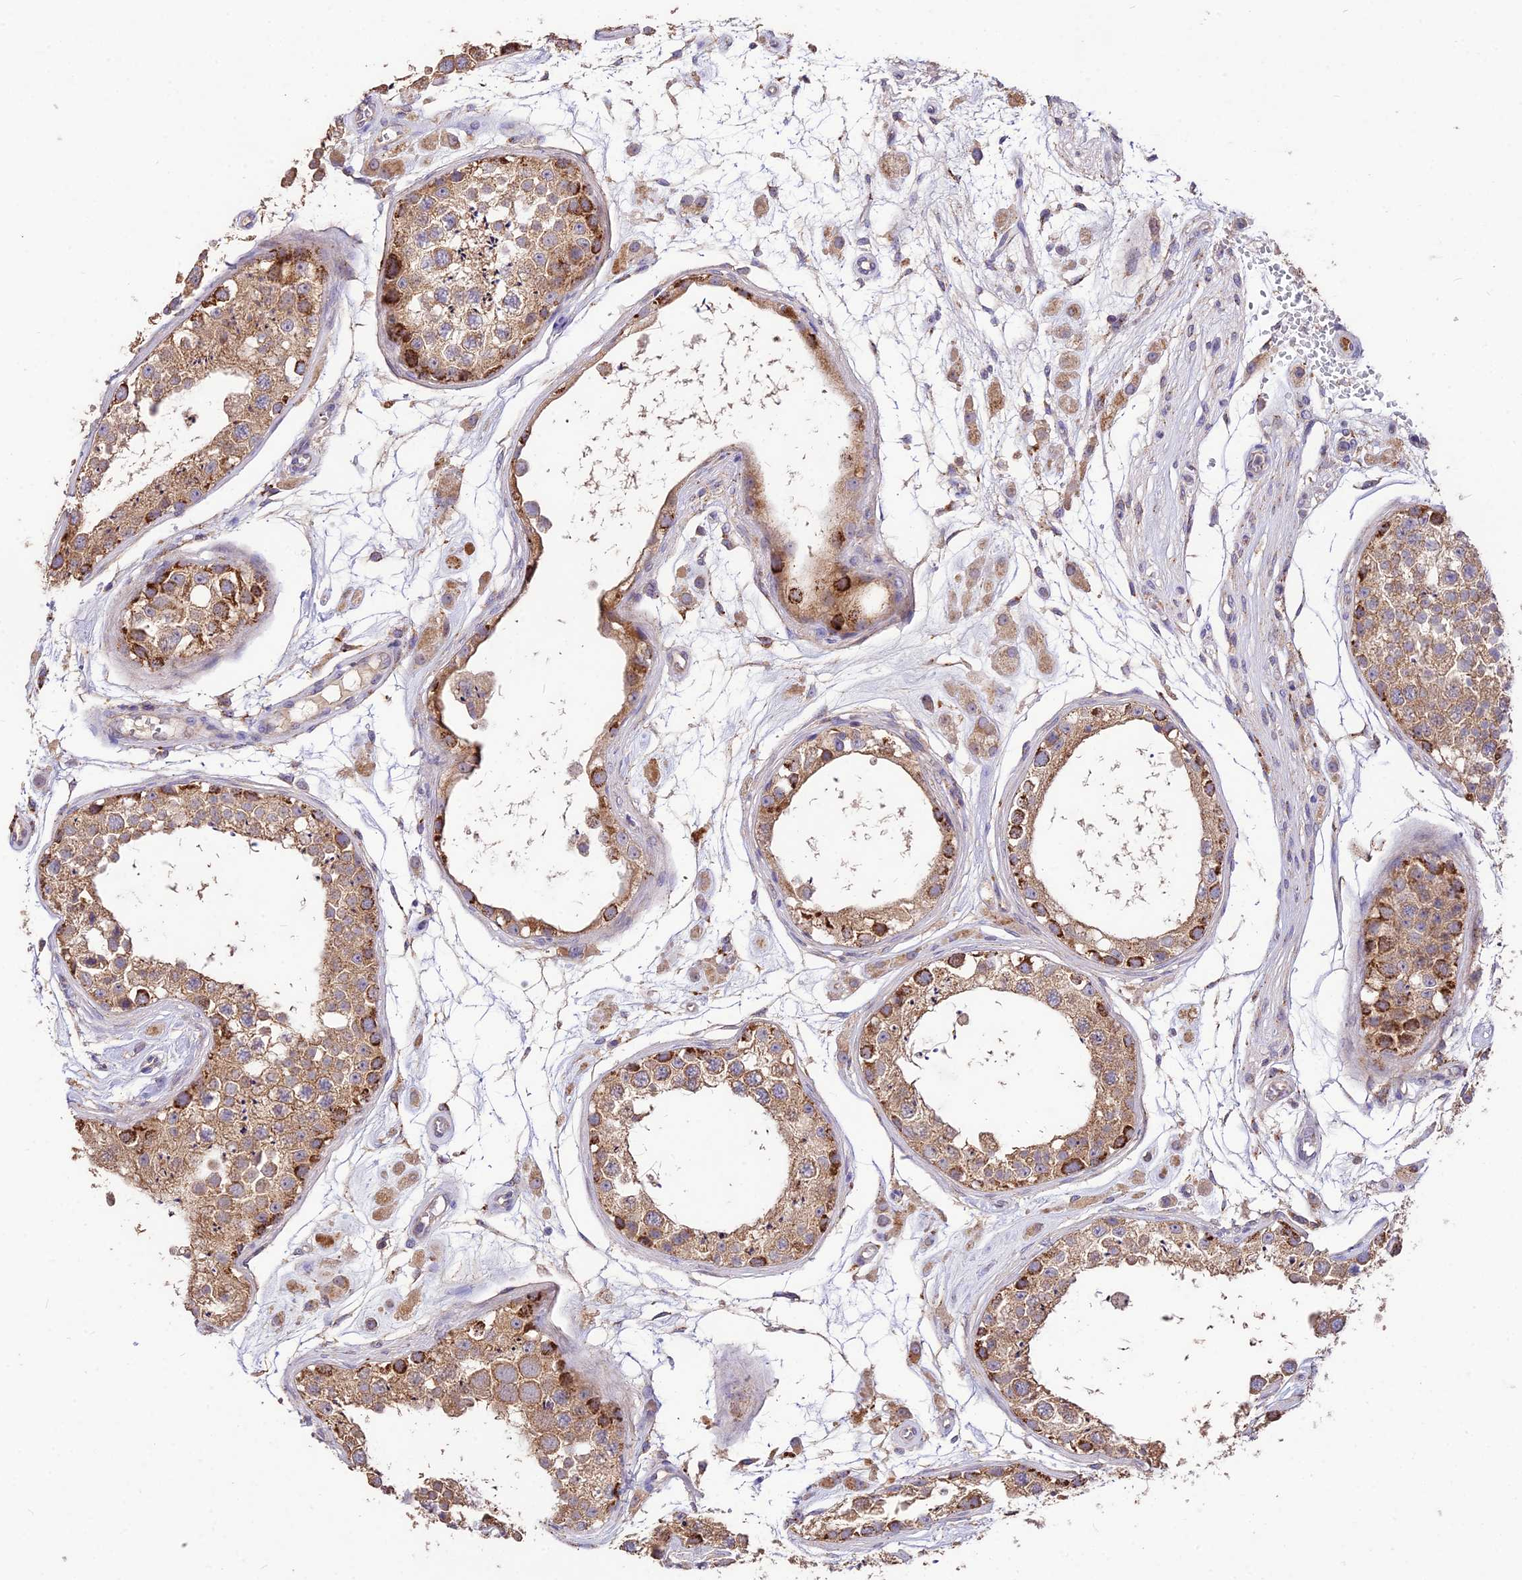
{"staining": {"intensity": "moderate", "quantity": ">75%", "location": "cytoplasmic/membranous"}, "tissue": "testis", "cell_type": "Cells in seminiferous ducts", "image_type": "normal", "snomed": [{"axis": "morphology", "description": "Normal tissue, NOS"}, {"axis": "topography", "description": "Testis"}], "caption": "Testis stained with DAB (3,3'-diaminobenzidine) immunohistochemistry (IHC) displays medium levels of moderate cytoplasmic/membranous staining in approximately >75% of cells in seminiferous ducts.", "gene": "SDHD", "patient": {"sex": "male", "age": 25}}